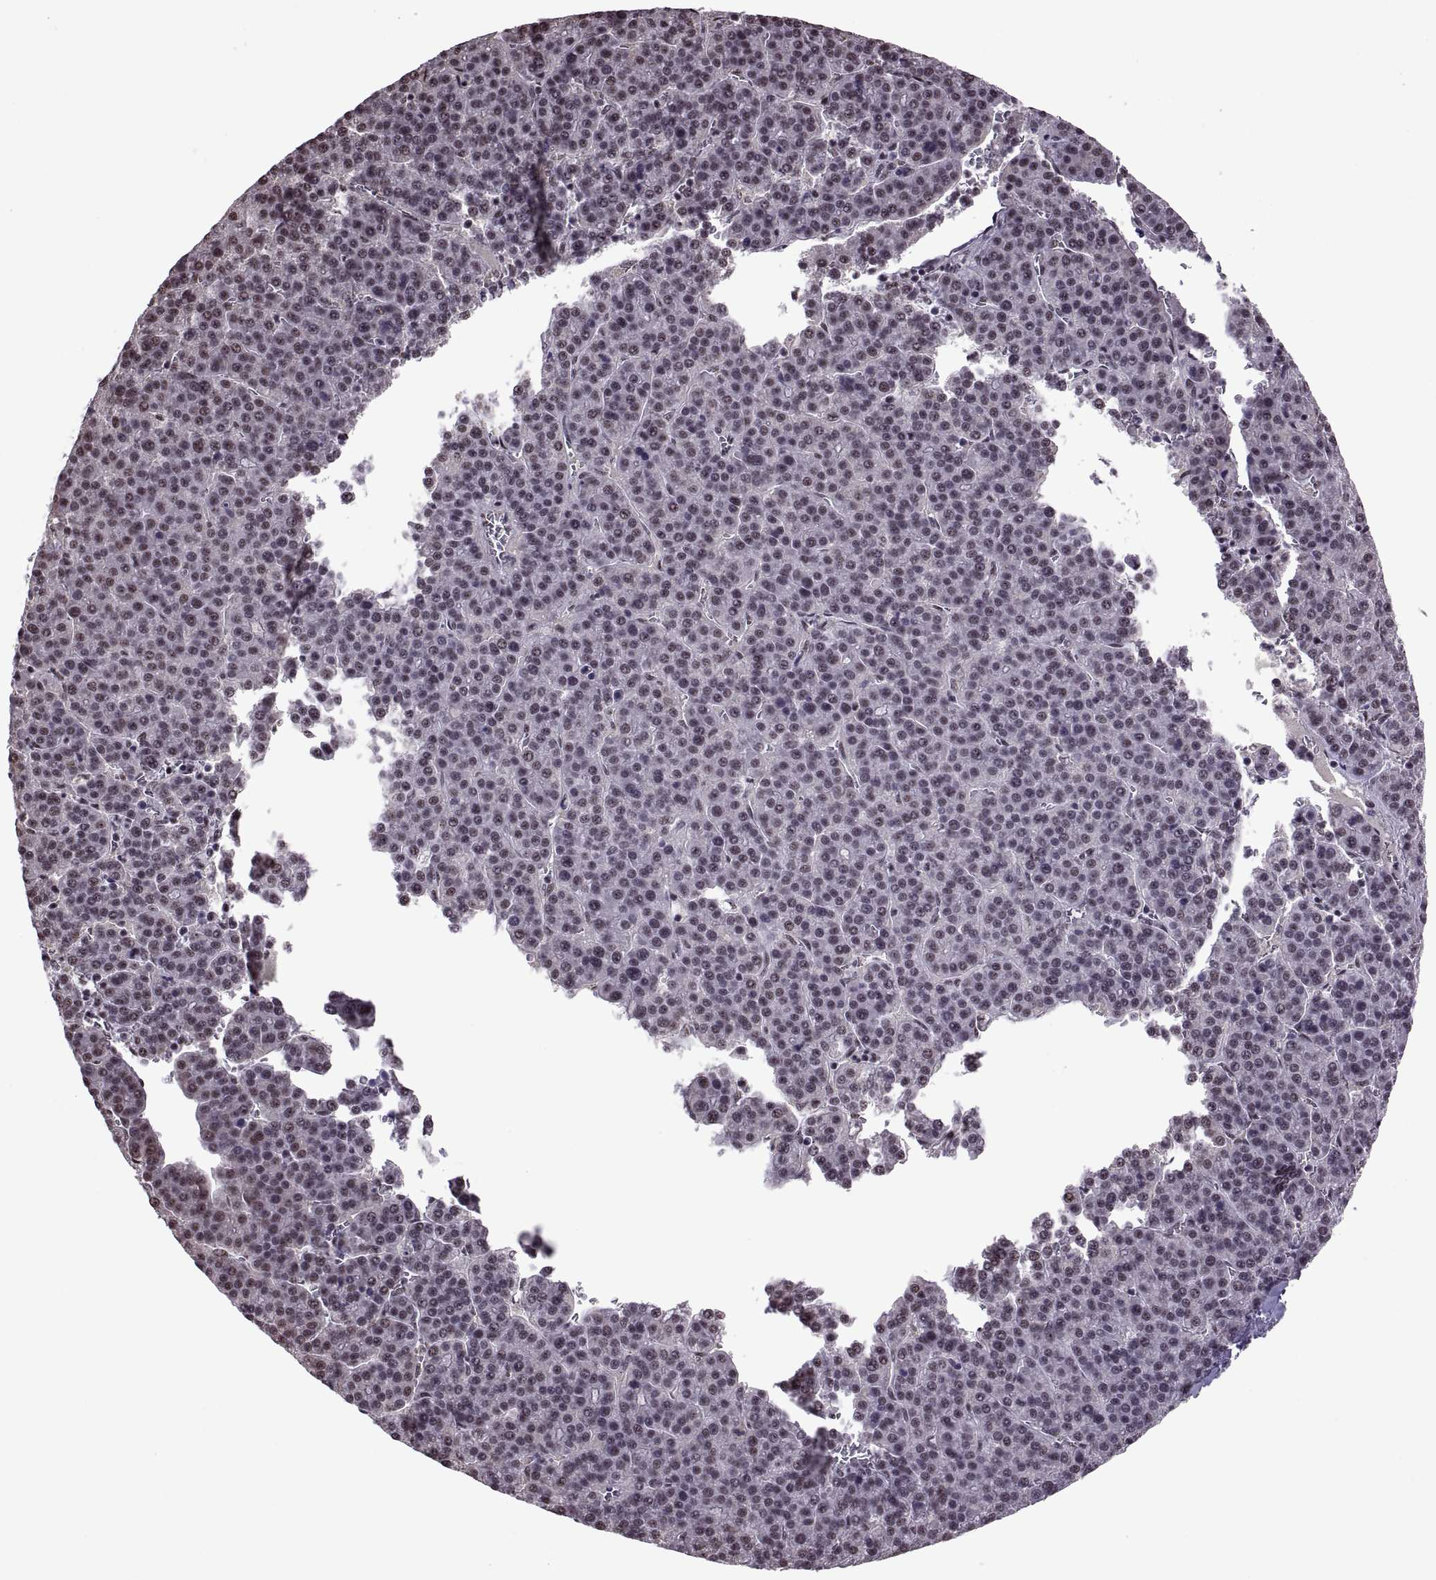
{"staining": {"intensity": "weak", "quantity": "25%-75%", "location": "nuclear"}, "tissue": "liver cancer", "cell_type": "Tumor cells", "image_type": "cancer", "snomed": [{"axis": "morphology", "description": "Carcinoma, Hepatocellular, NOS"}, {"axis": "topography", "description": "Liver"}], "caption": "The image shows immunohistochemical staining of liver cancer (hepatocellular carcinoma). There is weak nuclear staining is identified in approximately 25%-75% of tumor cells. The staining was performed using DAB, with brown indicating positive protein expression. Nuclei are stained blue with hematoxylin.", "gene": "MAGEA4", "patient": {"sex": "female", "age": 58}}